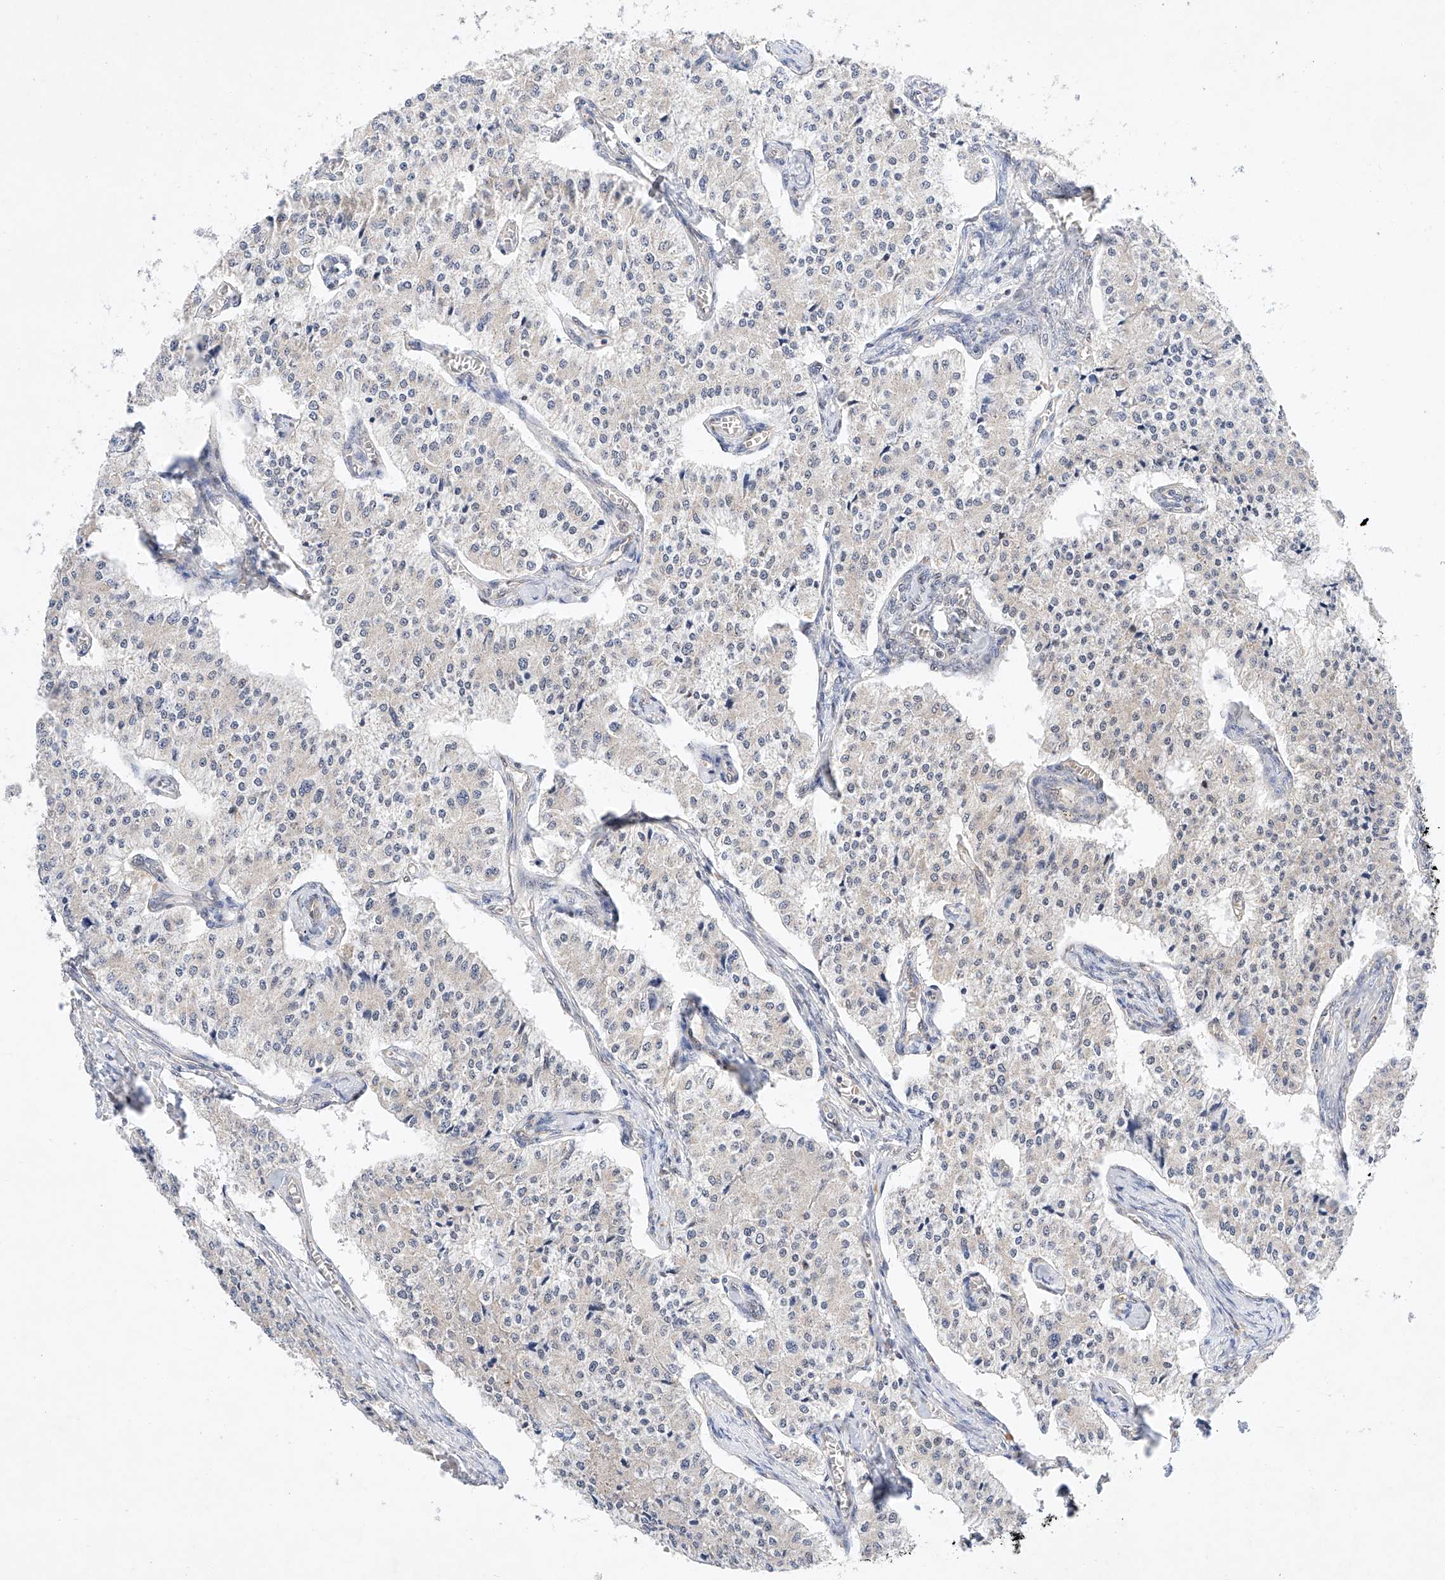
{"staining": {"intensity": "negative", "quantity": "none", "location": "none"}, "tissue": "carcinoid", "cell_type": "Tumor cells", "image_type": "cancer", "snomed": [{"axis": "morphology", "description": "Carcinoid, malignant, NOS"}, {"axis": "topography", "description": "Colon"}], "caption": "This is a image of immunohistochemistry (IHC) staining of carcinoid (malignant), which shows no positivity in tumor cells.", "gene": "C6orf118", "patient": {"sex": "female", "age": 52}}